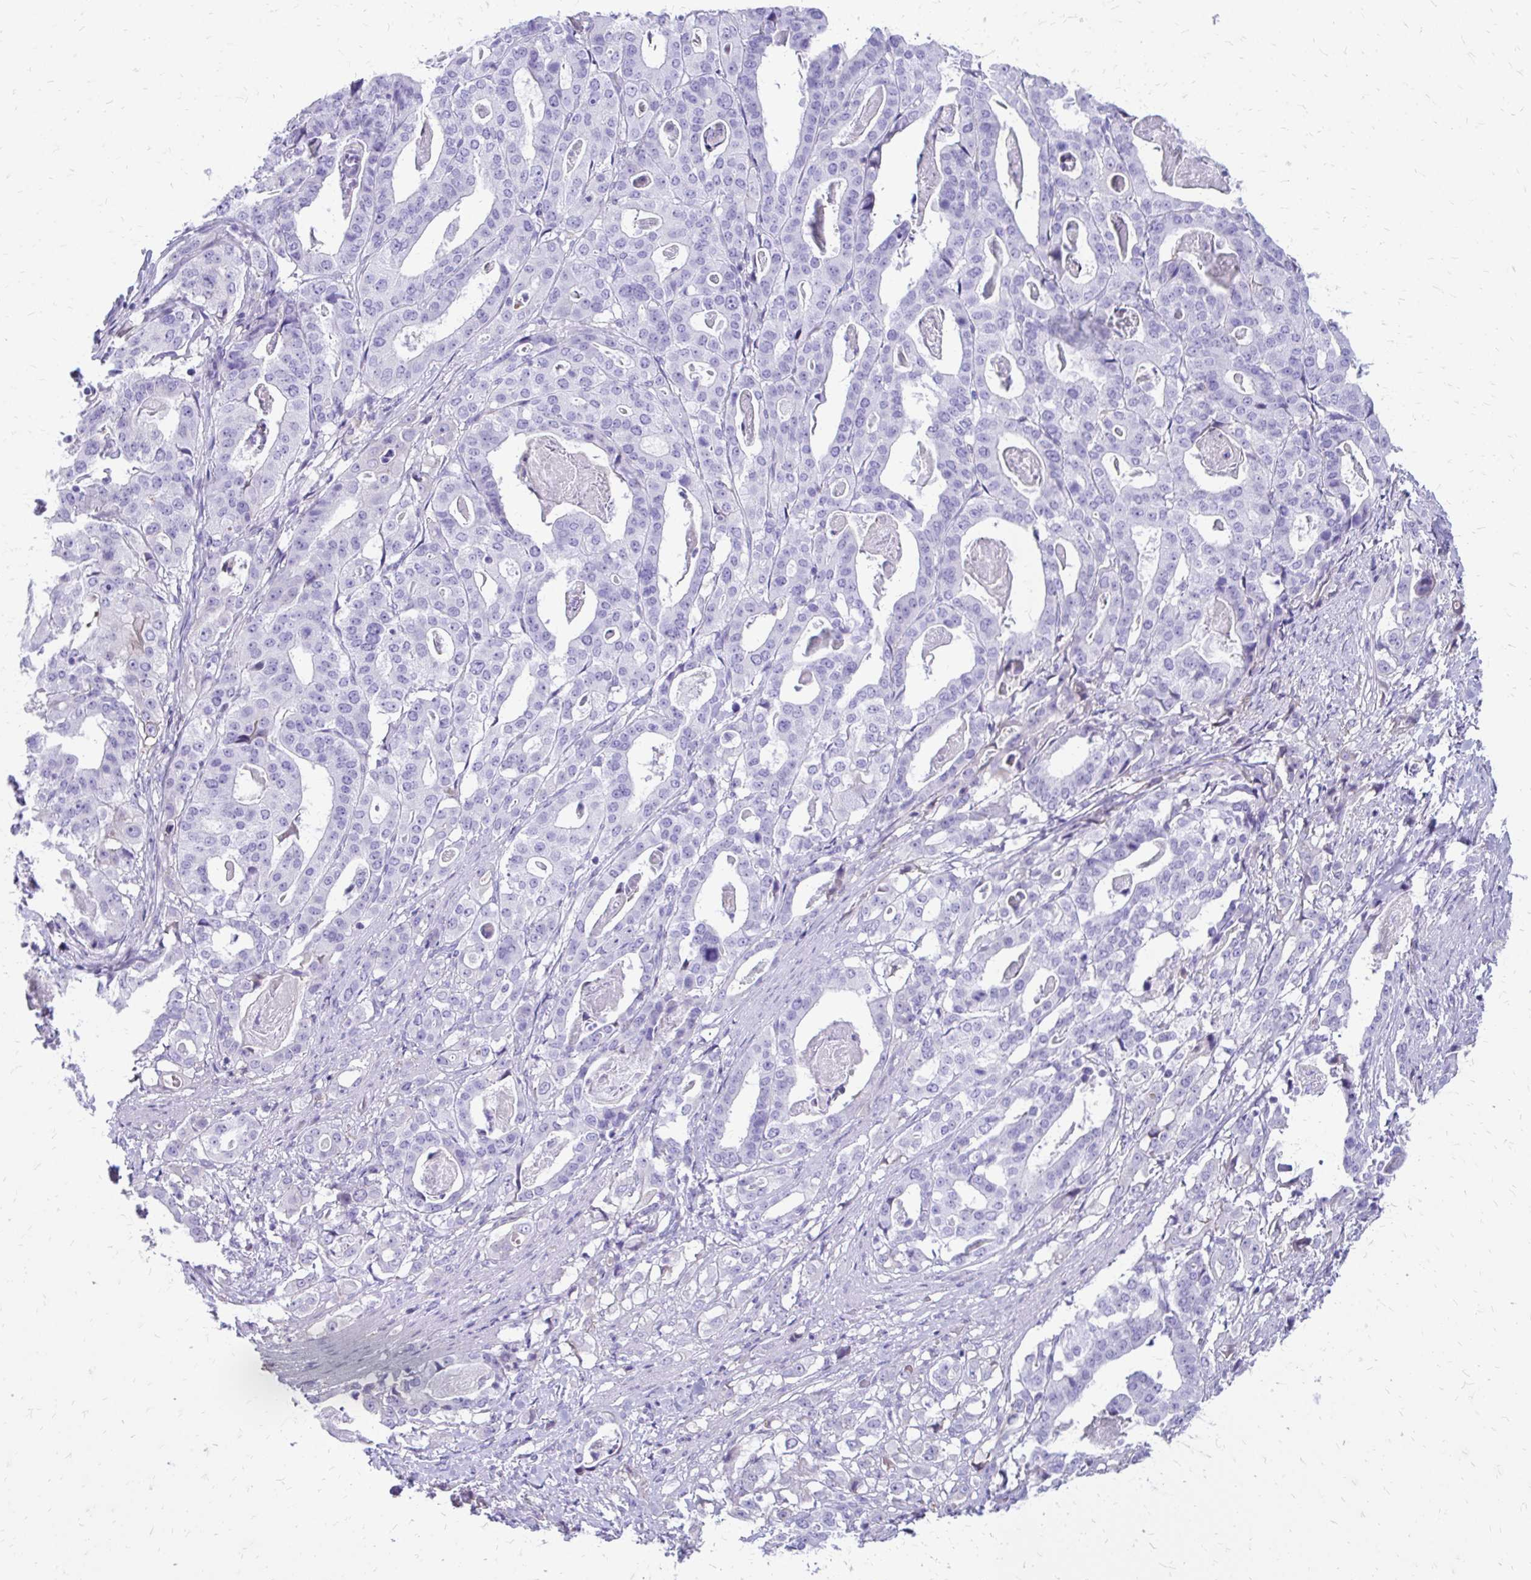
{"staining": {"intensity": "negative", "quantity": "none", "location": "none"}, "tissue": "stomach cancer", "cell_type": "Tumor cells", "image_type": "cancer", "snomed": [{"axis": "morphology", "description": "Adenocarcinoma, NOS"}, {"axis": "topography", "description": "Stomach"}], "caption": "Immunohistochemical staining of human stomach cancer shows no significant expression in tumor cells. Nuclei are stained in blue.", "gene": "SIGLEC11", "patient": {"sex": "male", "age": 48}}